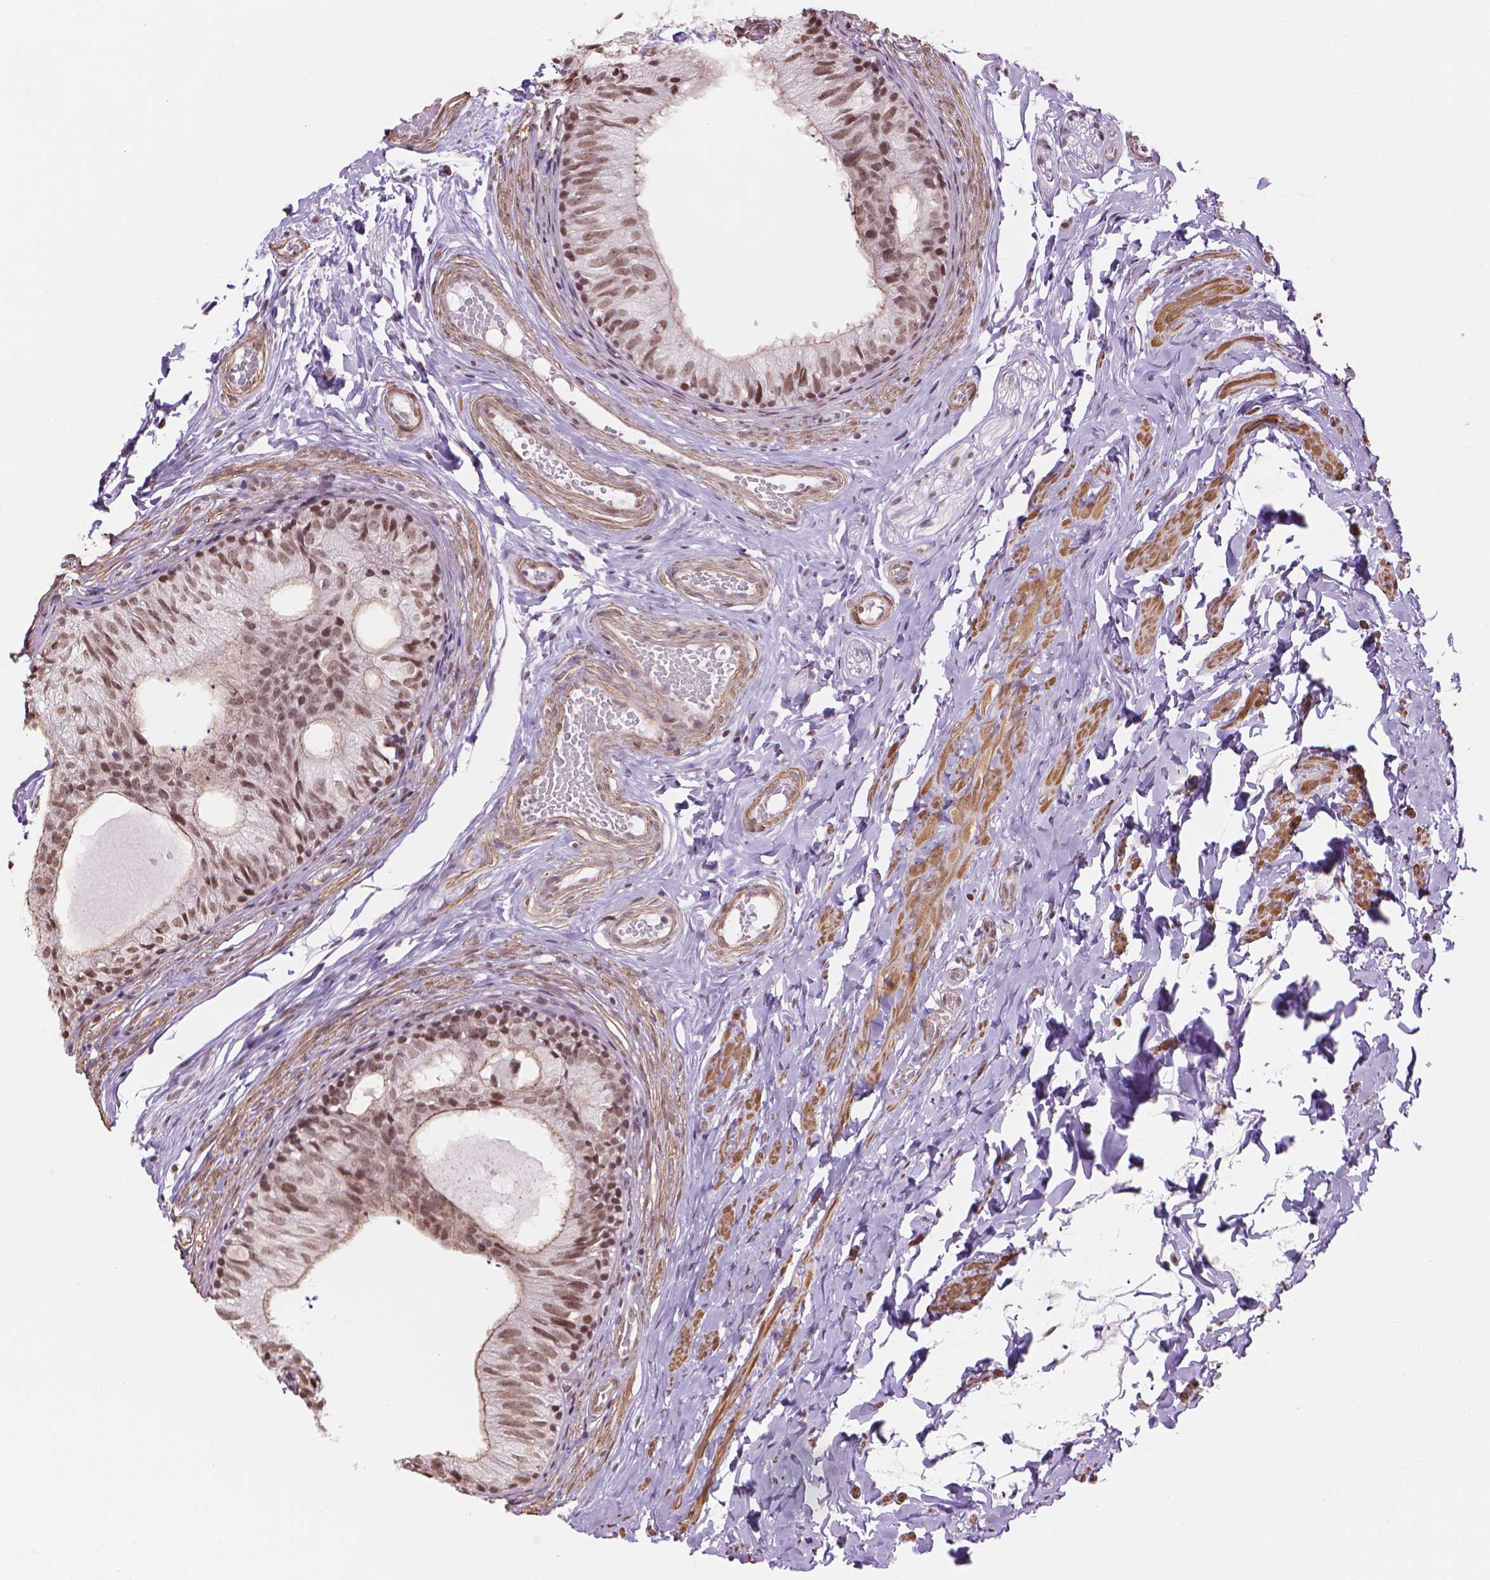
{"staining": {"intensity": "moderate", "quantity": ">75%", "location": "cytoplasmic/membranous,nuclear"}, "tissue": "epididymis", "cell_type": "Glandular cells", "image_type": "normal", "snomed": [{"axis": "morphology", "description": "Normal tissue, NOS"}, {"axis": "topography", "description": "Epididymis"}], "caption": "Immunohistochemical staining of normal epididymis shows moderate cytoplasmic/membranous,nuclear protein expression in about >75% of glandular cells. (Stains: DAB in brown, nuclei in blue, Microscopy: brightfield microscopy at high magnification).", "gene": "HOXD4", "patient": {"sex": "male", "age": 29}}